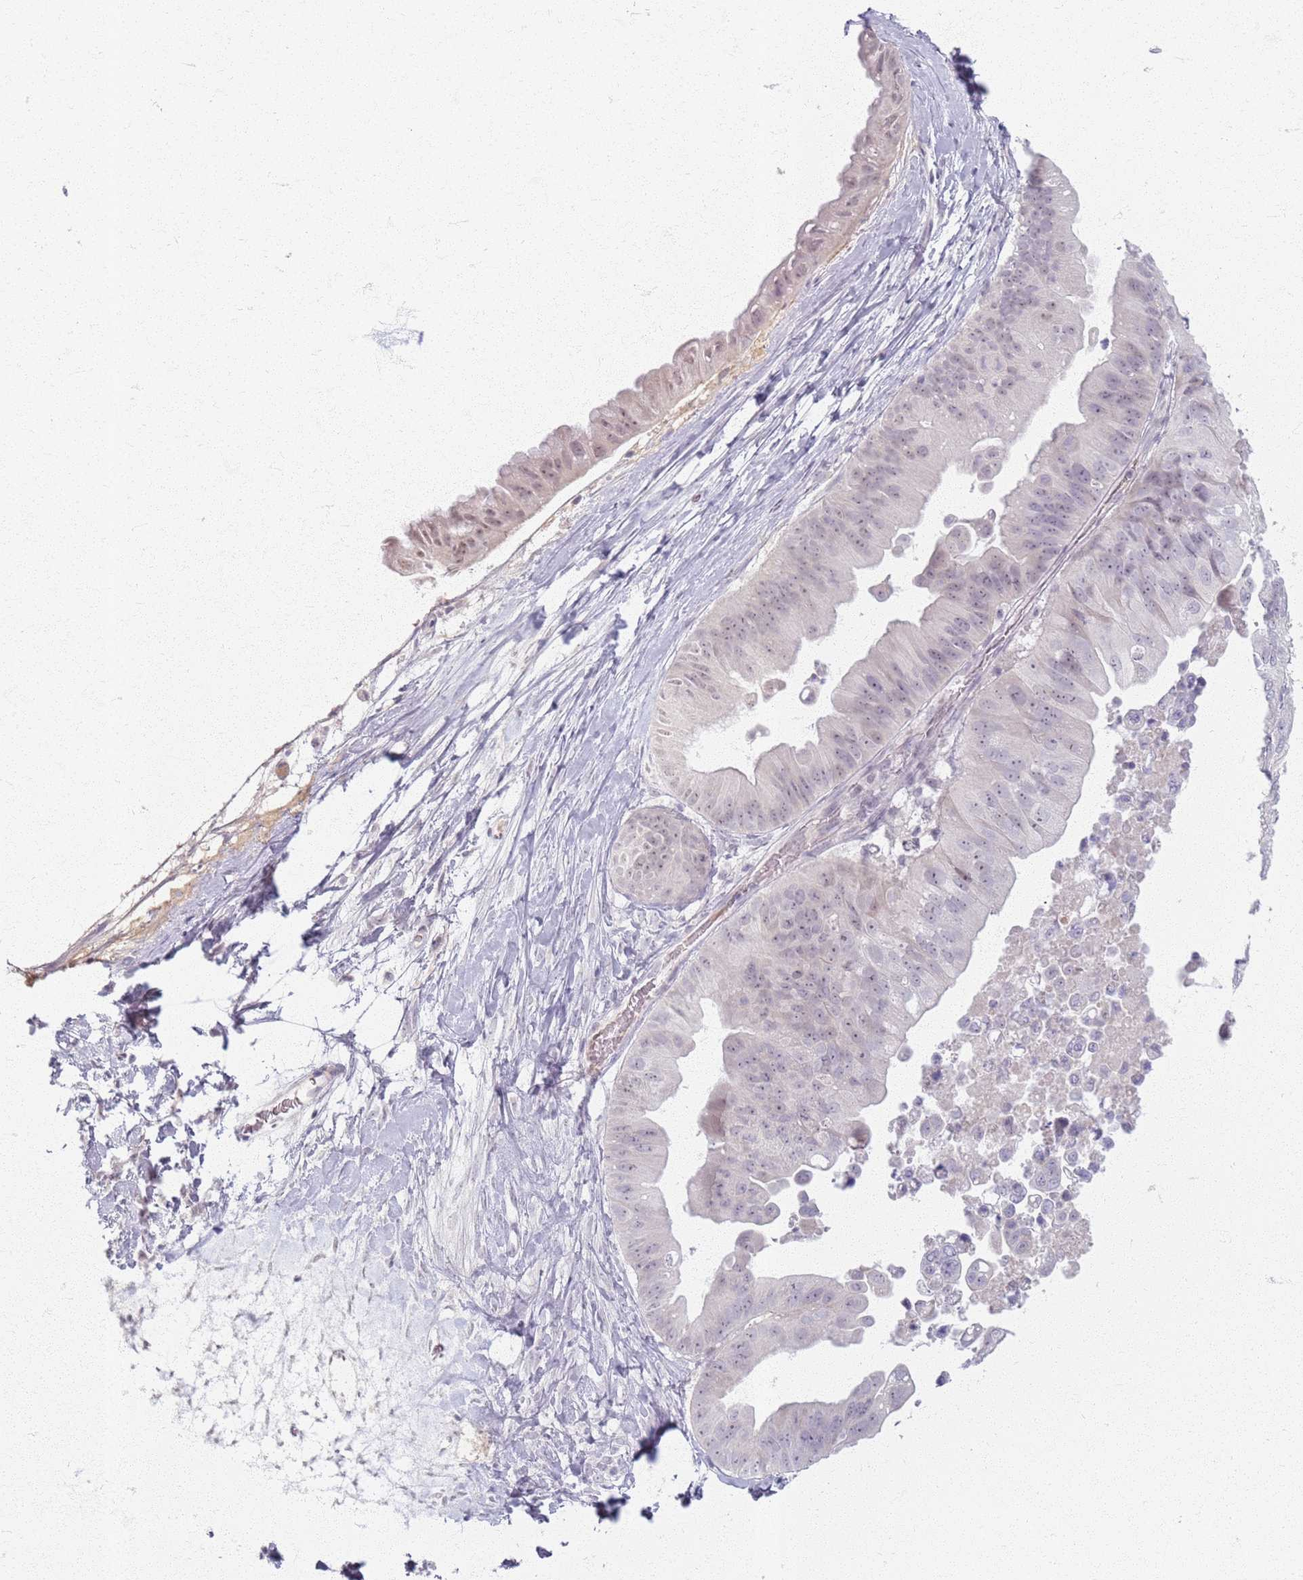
{"staining": {"intensity": "weak", "quantity": "<25%", "location": "nuclear"}, "tissue": "ovarian cancer", "cell_type": "Tumor cells", "image_type": "cancer", "snomed": [{"axis": "morphology", "description": "Cystadenocarcinoma, mucinous, NOS"}, {"axis": "topography", "description": "Ovary"}], "caption": "An IHC micrograph of ovarian cancer is shown. There is no staining in tumor cells of ovarian cancer. (Brightfield microscopy of DAB IHC at high magnification).", "gene": "CRIPT", "patient": {"sex": "female", "age": 61}}